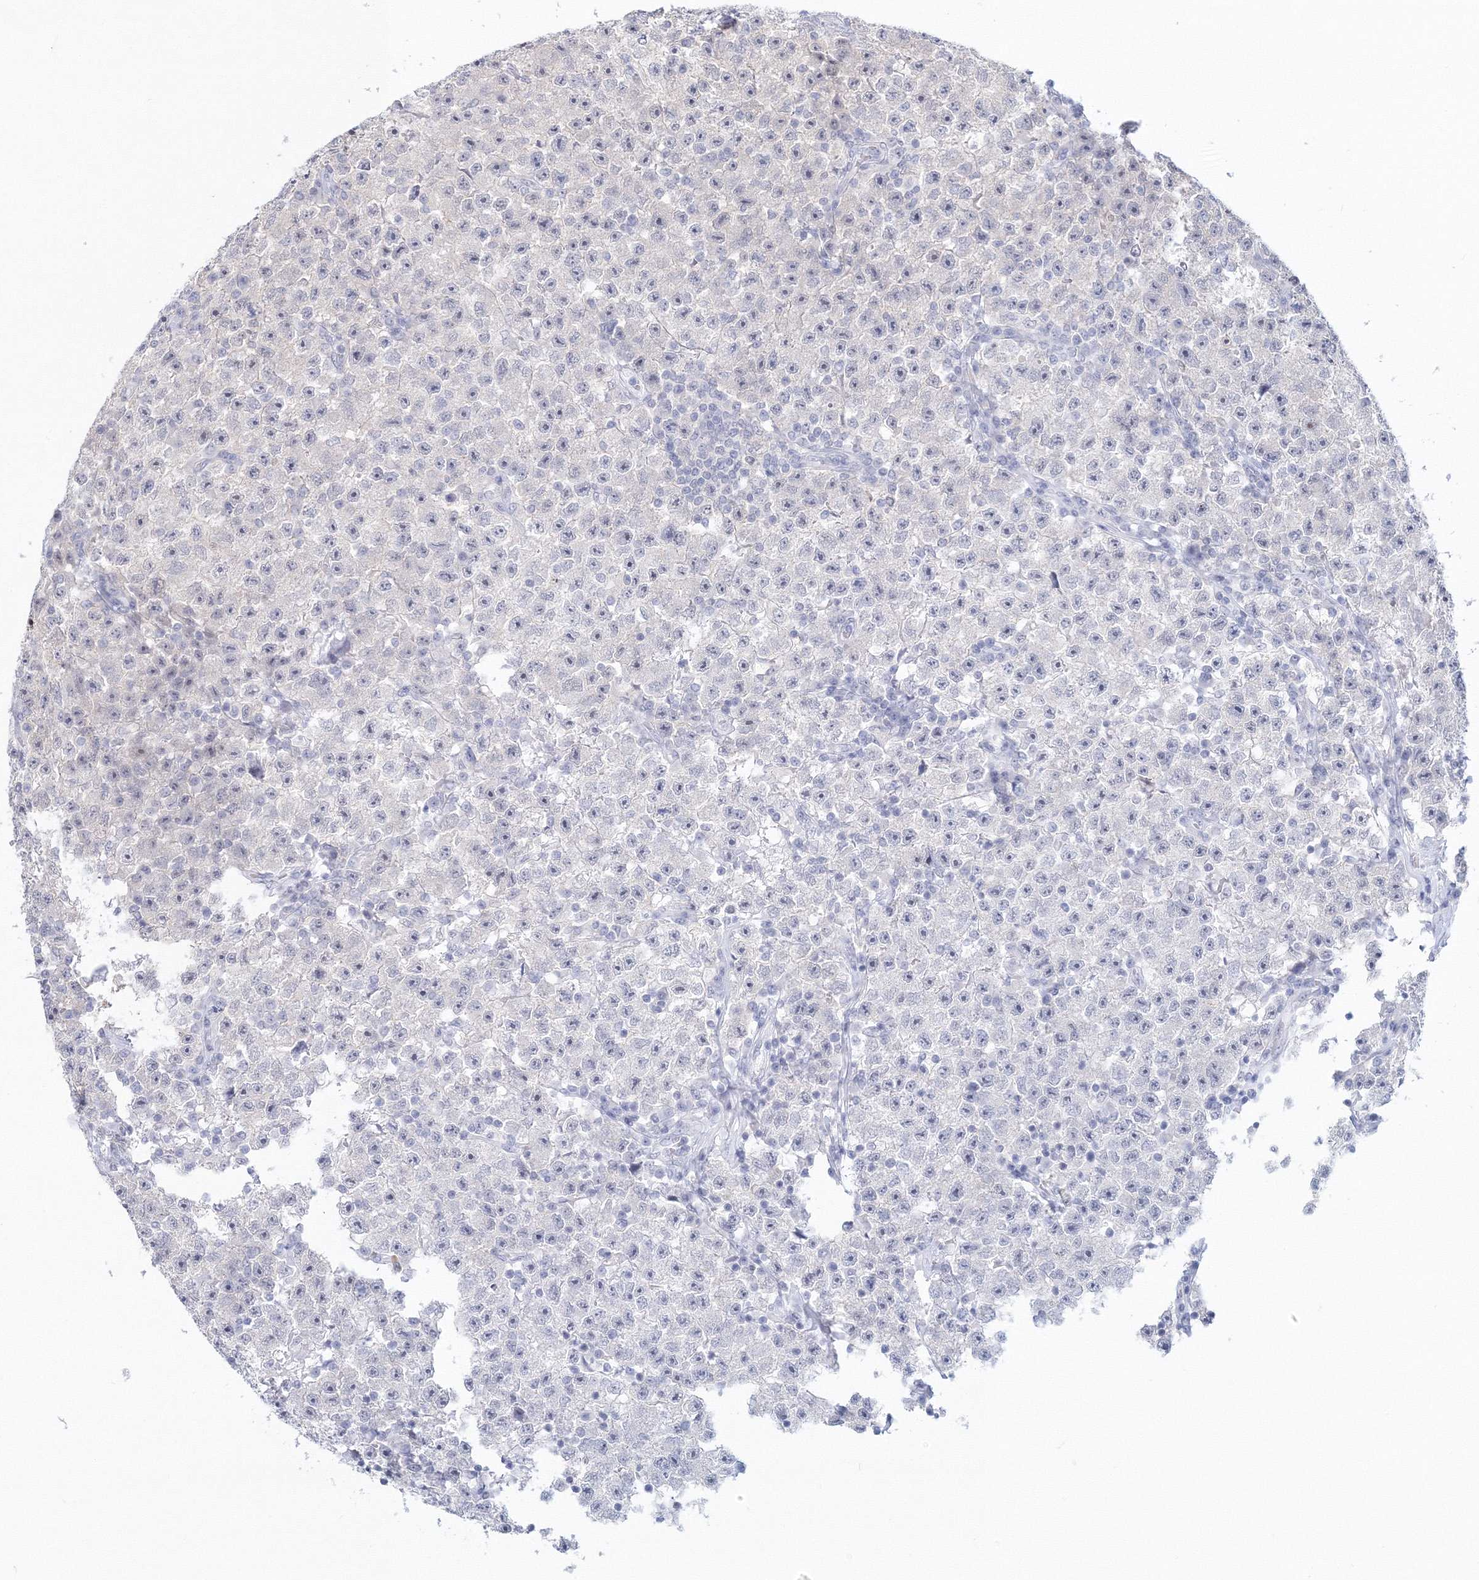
{"staining": {"intensity": "negative", "quantity": "none", "location": "none"}, "tissue": "testis cancer", "cell_type": "Tumor cells", "image_type": "cancer", "snomed": [{"axis": "morphology", "description": "Seminoma, NOS"}, {"axis": "topography", "description": "Testis"}], "caption": "This is an IHC micrograph of testis seminoma. There is no positivity in tumor cells.", "gene": "VSIG1", "patient": {"sex": "male", "age": 22}}